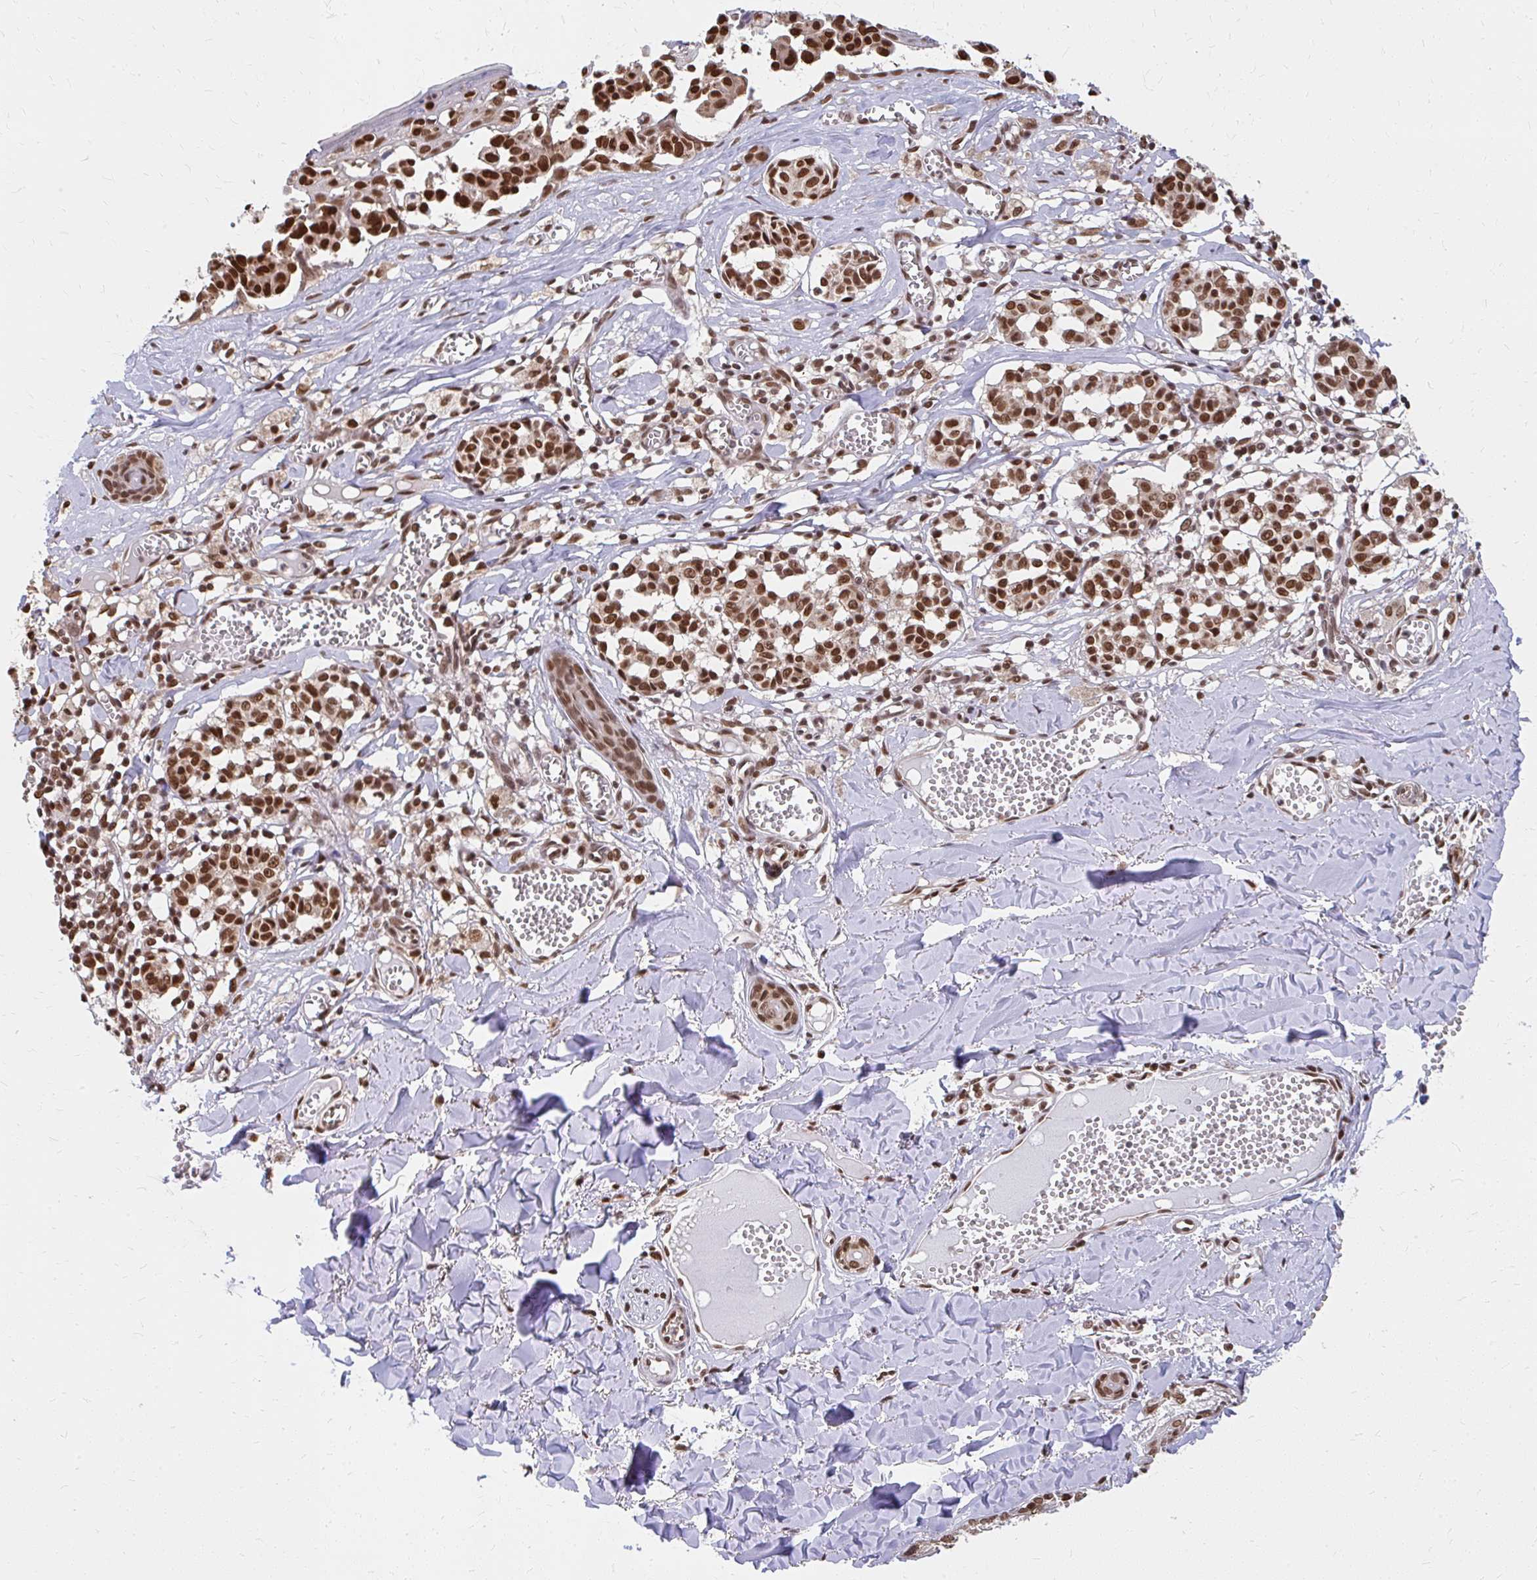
{"staining": {"intensity": "moderate", "quantity": ">75%", "location": "cytoplasmic/membranous,nuclear"}, "tissue": "melanoma", "cell_type": "Tumor cells", "image_type": "cancer", "snomed": [{"axis": "morphology", "description": "Malignant melanoma, NOS"}, {"axis": "topography", "description": "Skin"}], "caption": "Brown immunohistochemical staining in melanoma reveals moderate cytoplasmic/membranous and nuclear positivity in about >75% of tumor cells. (DAB (3,3'-diaminobenzidine) IHC, brown staining for protein, blue staining for nuclei).", "gene": "XPO1", "patient": {"sex": "female", "age": 43}}